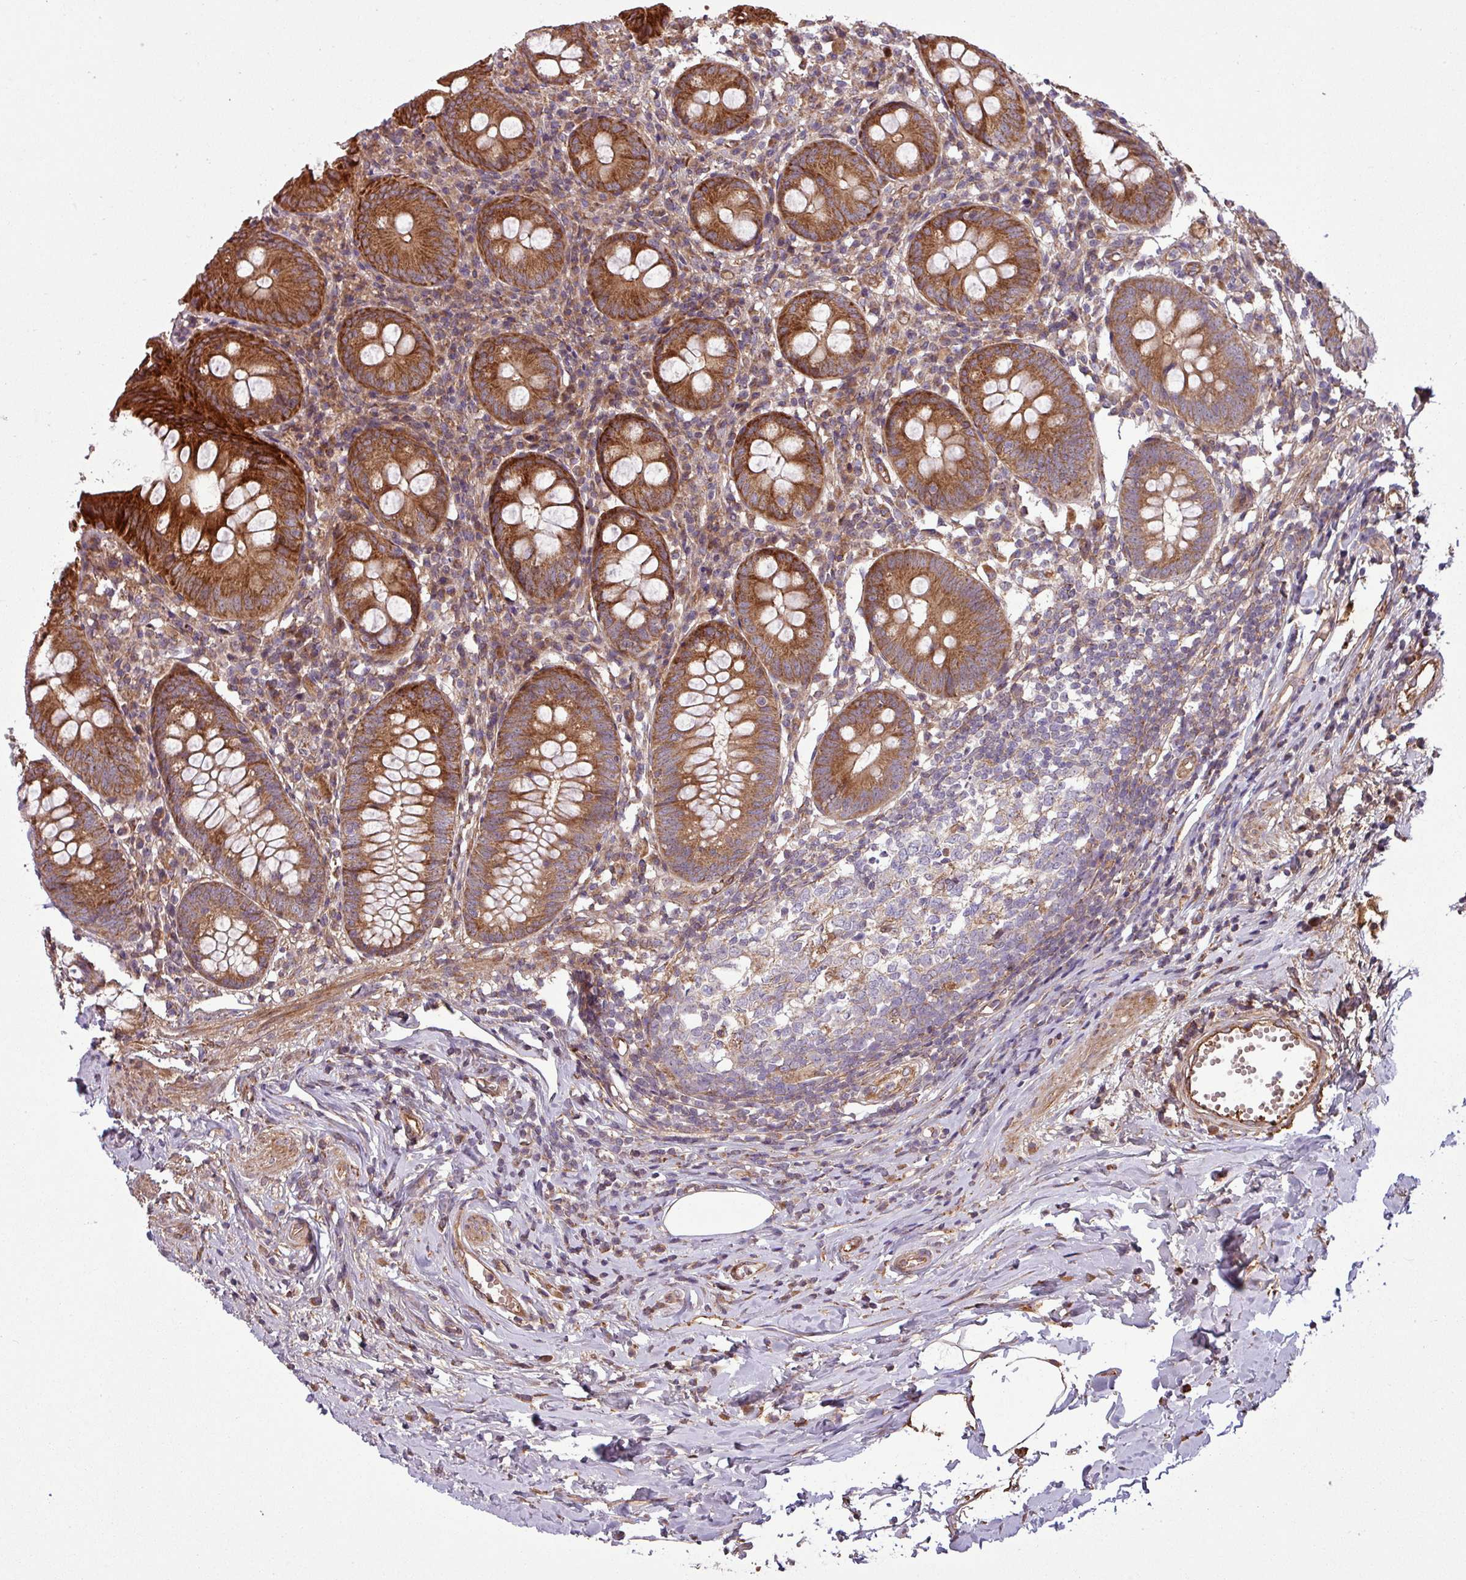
{"staining": {"intensity": "strong", "quantity": ">75%", "location": "cytoplasmic/membranous"}, "tissue": "appendix", "cell_type": "Glandular cells", "image_type": "normal", "snomed": [{"axis": "morphology", "description": "Normal tissue, NOS"}, {"axis": "topography", "description": "Appendix"}], "caption": "Brown immunohistochemical staining in unremarkable human appendix shows strong cytoplasmic/membranous positivity in about >75% of glandular cells.", "gene": "SNRNP25", "patient": {"sex": "female", "age": 54}}